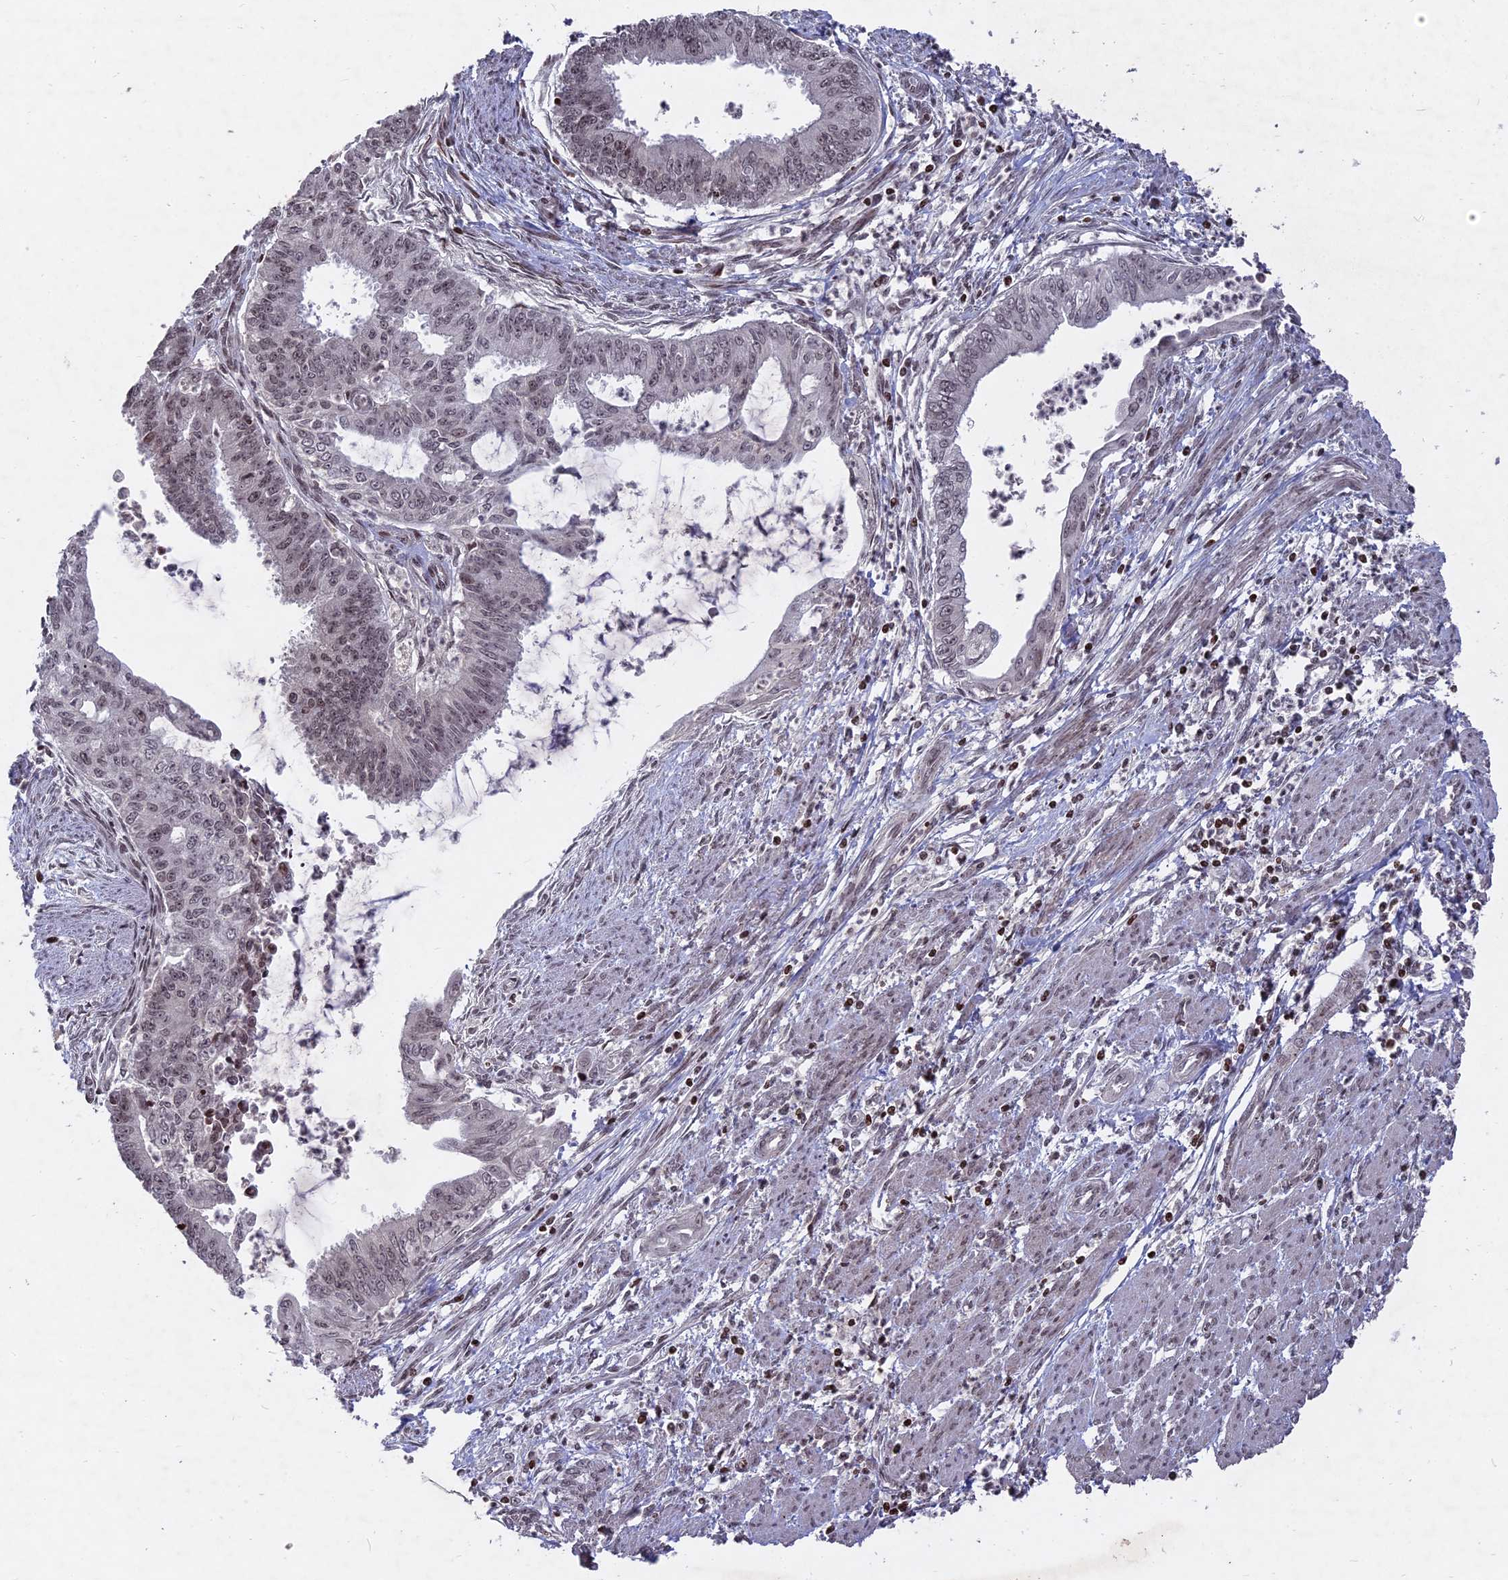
{"staining": {"intensity": "weak", "quantity": "<25%", "location": "nuclear"}, "tissue": "endometrial cancer", "cell_type": "Tumor cells", "image_type": "cancer", "snomed": [{"axis": "morphology", "description": "Adenocarcinoma, NOS"}, {"axis": "topography", "description": "Endometrium"}], "caption": "High power microscopy image of an immunohistochemistry (IHC) photomicrograph of endometrial cancer (adenocarcinoma), revealing no significant staining in tumor cells.", "gene": "NR1H3", "patient": {"sex": "female", "age": 73}}